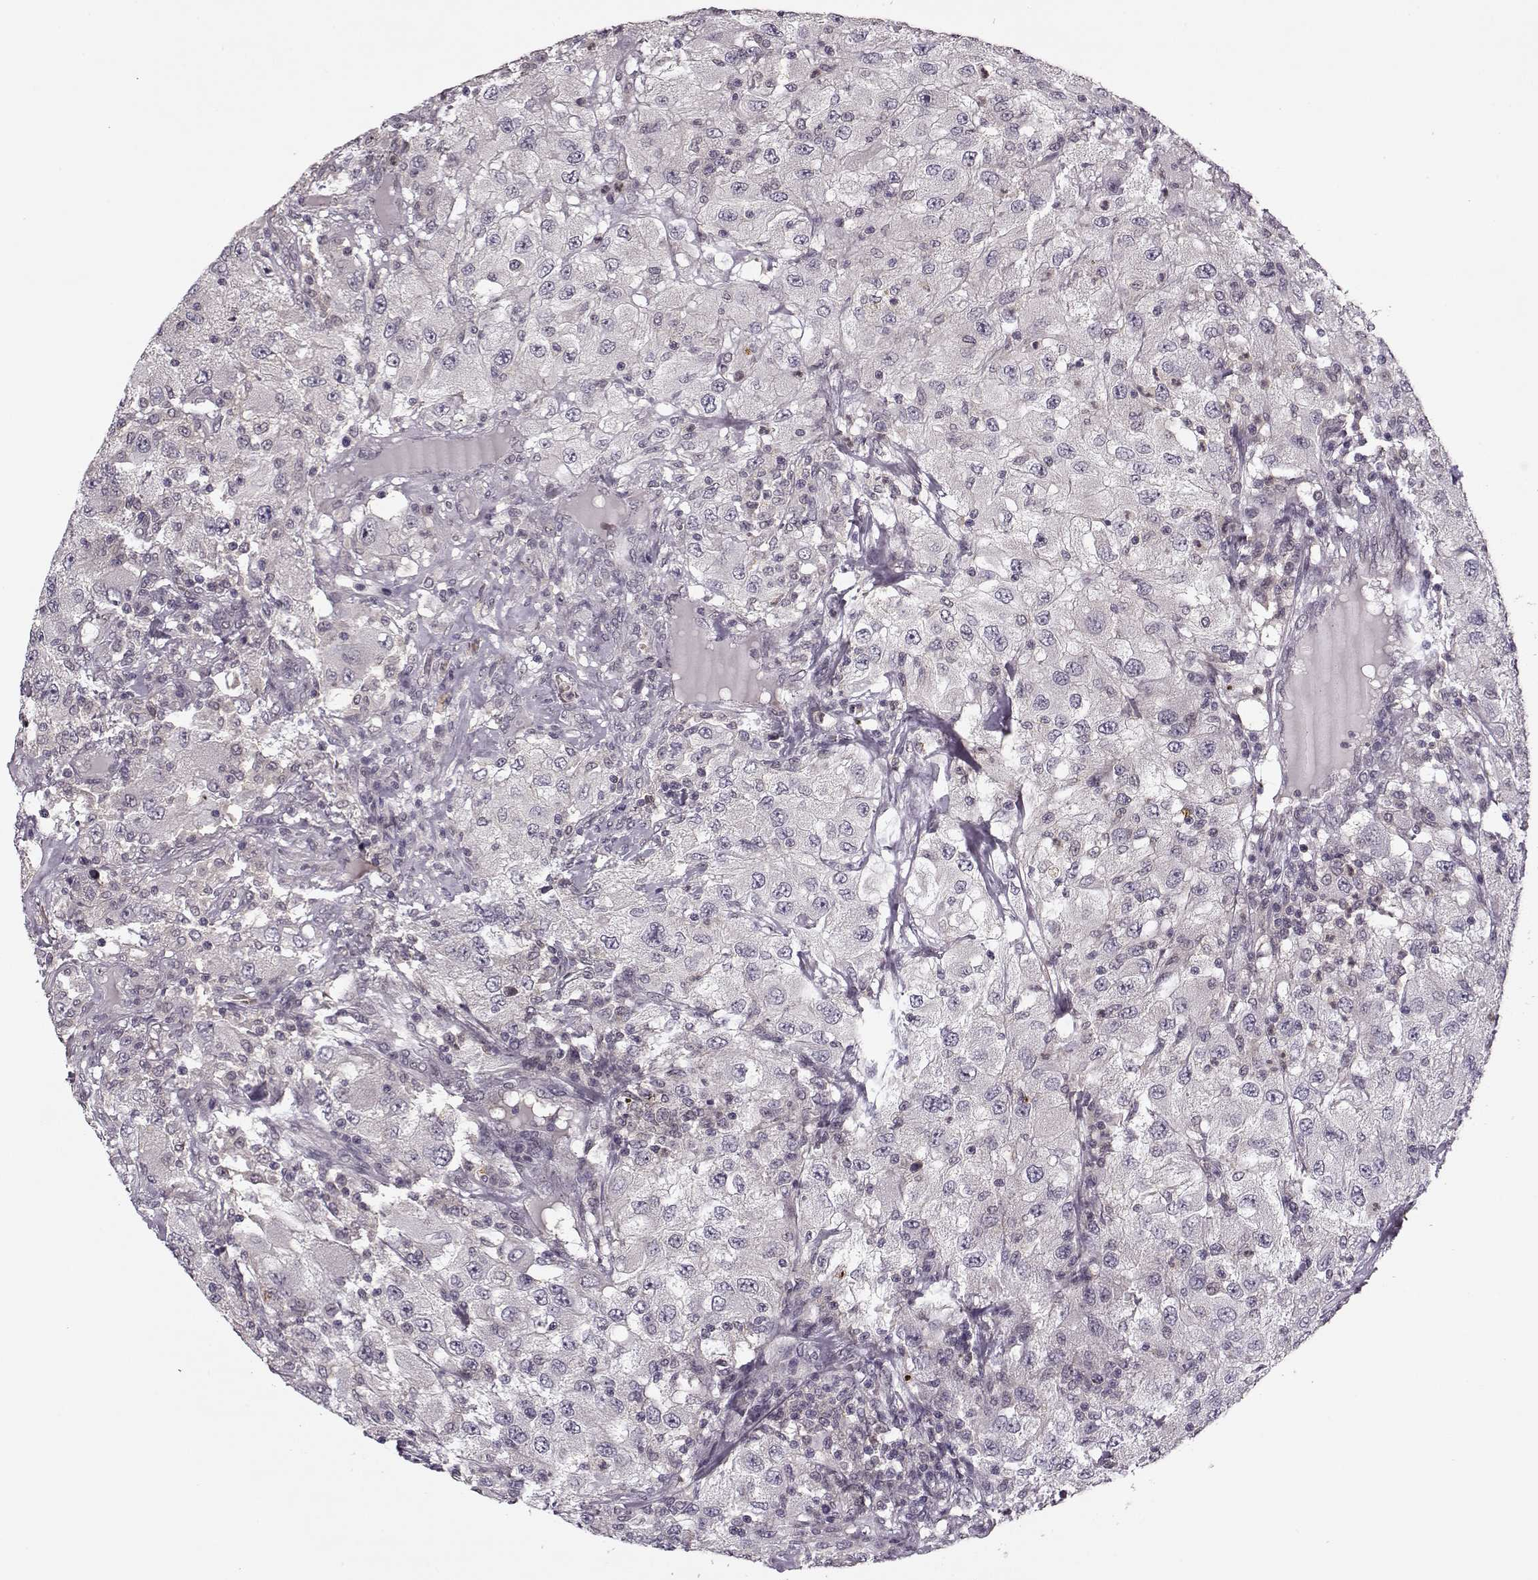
{"staining": {"intensity": "negative", "quantity": "none", "location": "none"}, "tissue": "renal cancer", "cell_type": "Tumor cells", "image_type": "cancer", "snomed": [{"axis": "morphology", "description": "Adenocarcinoma, NOS"}, {"axis": "topography", "description": "Kidney"}], "caption": "Immunohistochemical staining of human adenocarcinoma (renal) displays no significant positivity in tumor cells. (Brightfield microscopy of DAB immunohistochemistry at high magnification).", "gene": "DENND4B", "patient": {"sex": "female", "age": 67}}